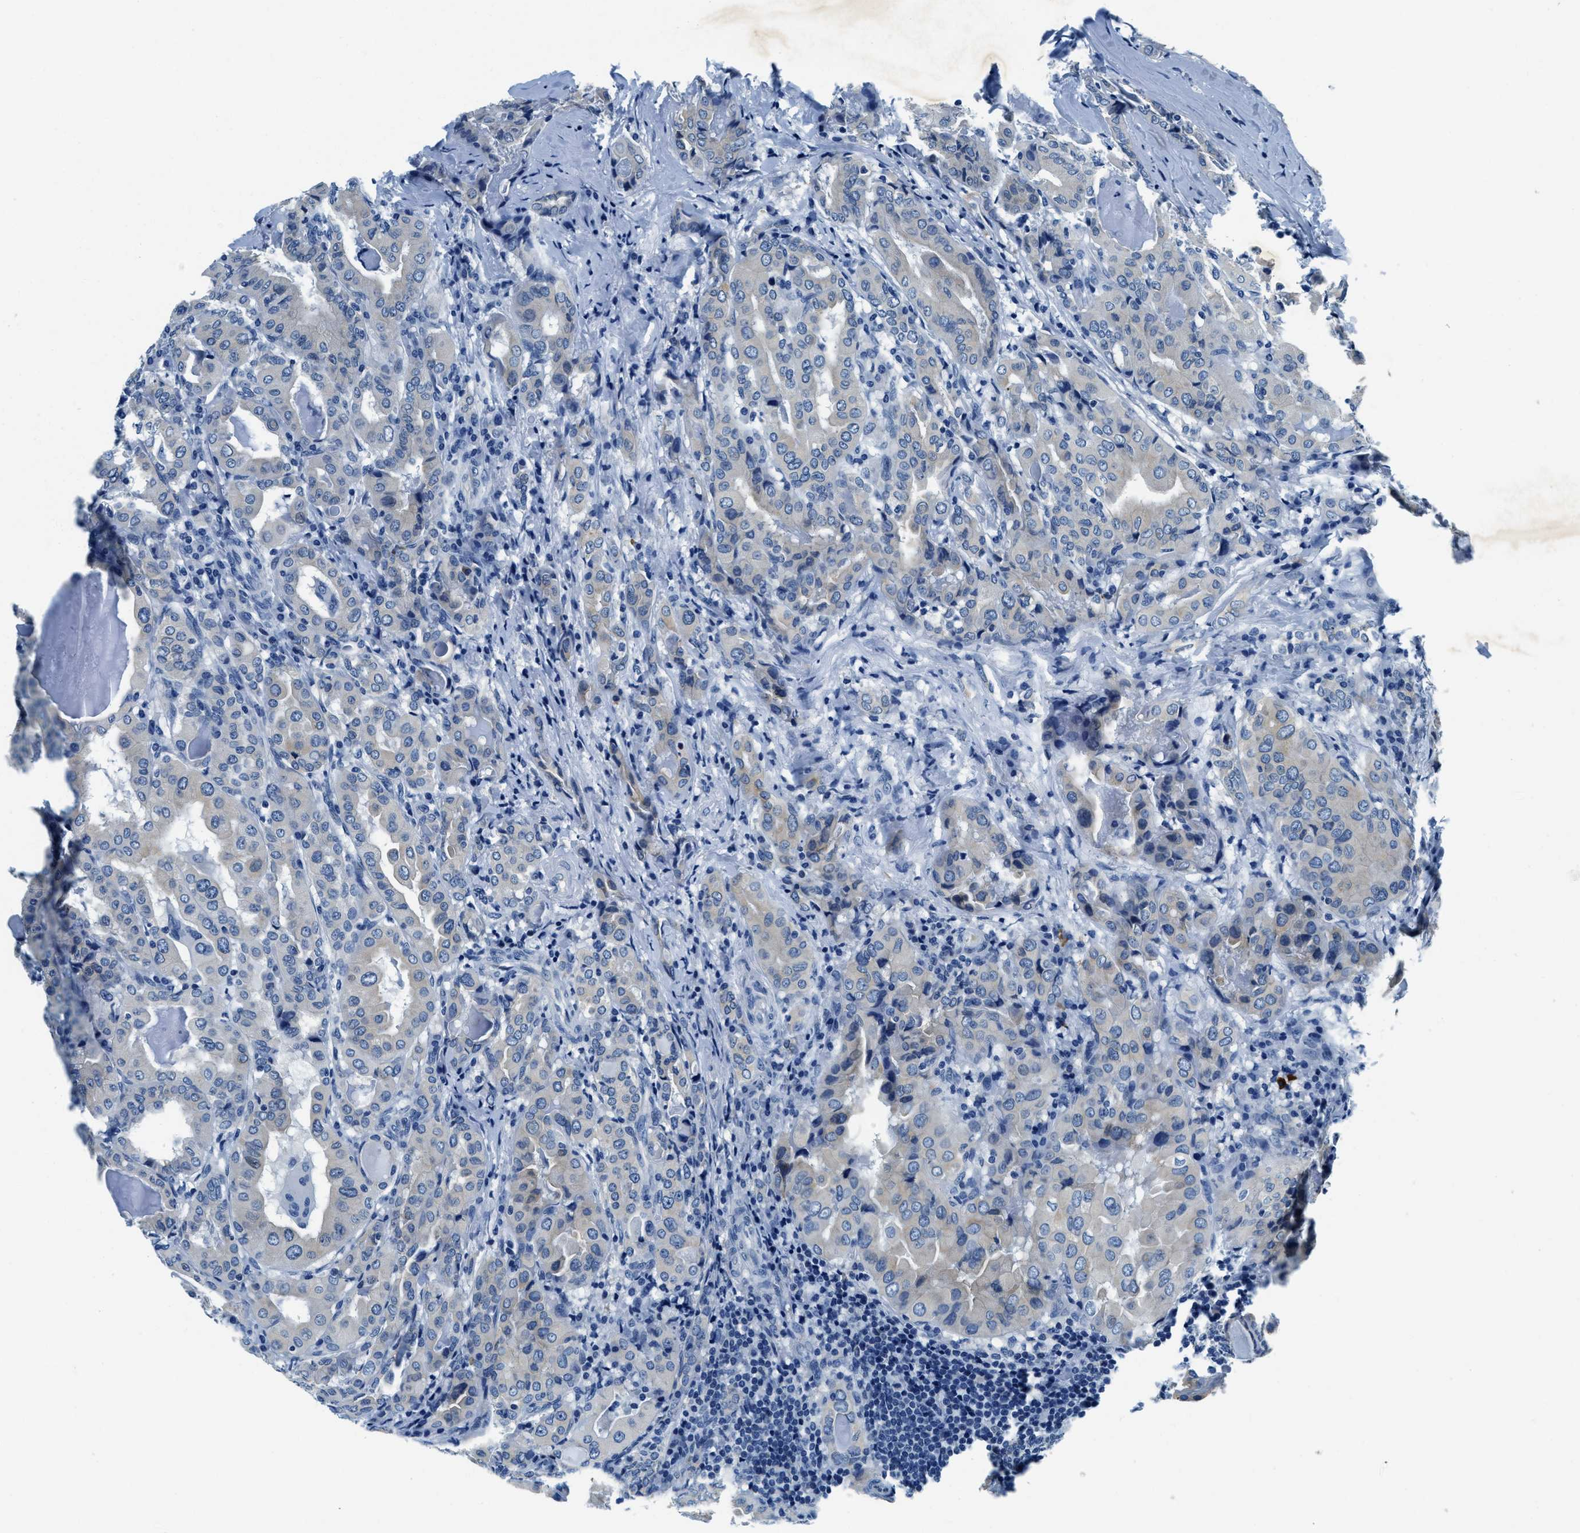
{"staining": {"intensity": "weak", "quantity": "<25%", "location": "cytoplasmic/membranous"}, "tissue": "thyroid cancer", "cell_type": "Tumor cells", "image_type": "cancer", "snomed": [{"axis": "morphology", "description": "Papillary adenocarcinoma, NOS"}, {"axis": "topography", "description": "Thyroid gland"}], "caption": "DAB (3,3'-diaminobenzidine) immunohistochemical staining of thyroid cancer (papillary adenocarcinoma) demonstrates no significant expression in tumor cells.", "gene": "UBAC2", "patient": {"sex": "female", "age": 42}}